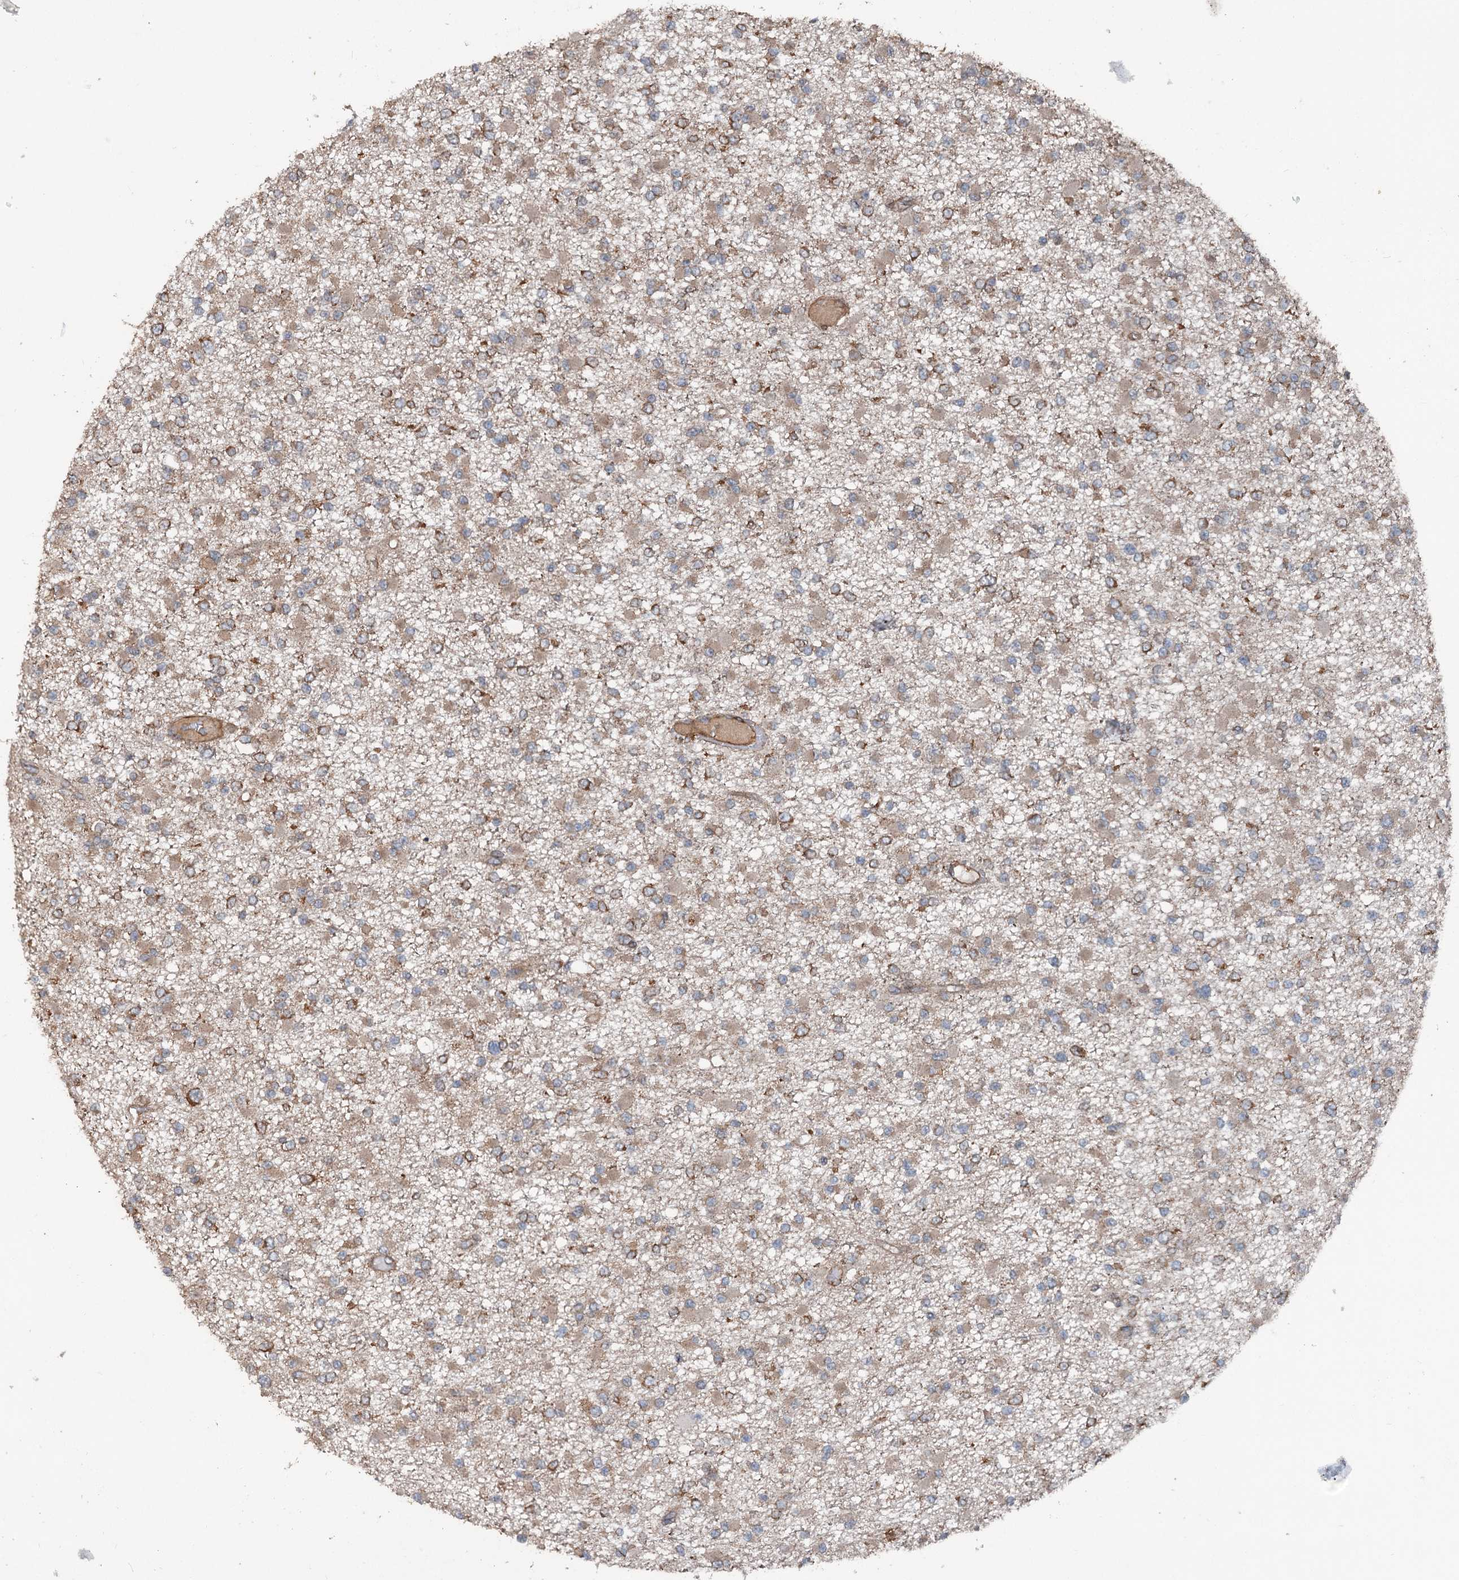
{"staining": {"intensity": "weak", "quantity": ">75%", "location": "cytoplasmic/membranous"}, "tissue": "glioma", "cell_type": "Tumor cells", "image_type": "cancer", "snomed": [{"axis": "morphology", "description": "Glioma, malignant, Low grade"}, {"axis": "topography", "description": "Brain"}], "caption": "Glioma stained with a protein marker displays weak staining in tumor cells.", "gene": "RNF214", "patient": {"sex": "female", "age": 22}}